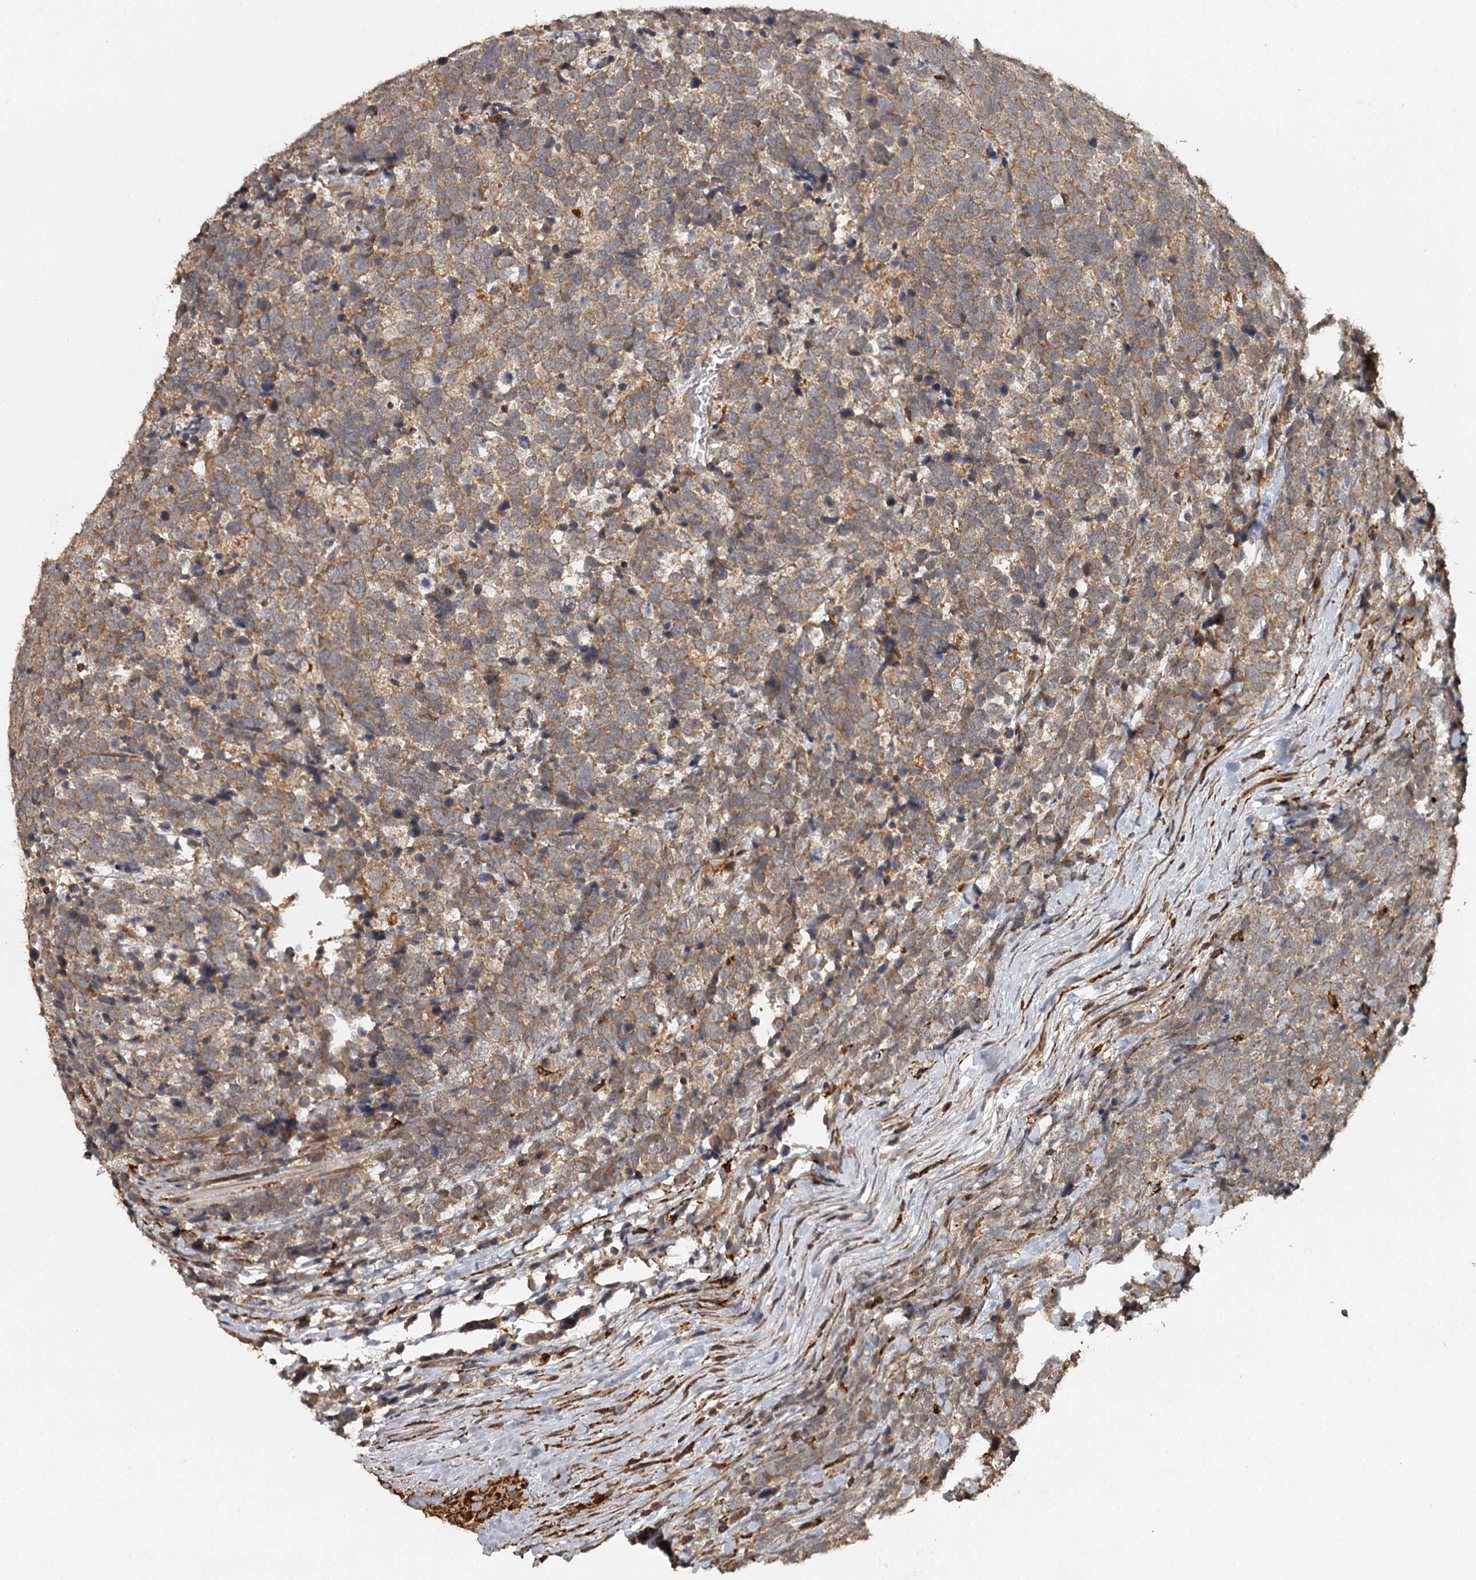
{"staining": {"intensity": "moderate", "quantity": ">75%", "location": "cytoplasmic/membranous"}, "tissue": "urothelial cancer", "cell_type": "Tumor cells", "image_type": "cancer", "snomed": [{"axis": "morphology", "description": "Urothelial carcinoma, High grade"}, {"axis": "topography", "description": "Urinary bladder"}], "caption": "A histopathology image showing moderate cytoplasmic/membranous expression in about >75% of tumor cells in urothelial cancer, as visualized by brown immunohistochemical staining.", "gene": "FAXC", "patient": {"sex": "female", "age": 82}}